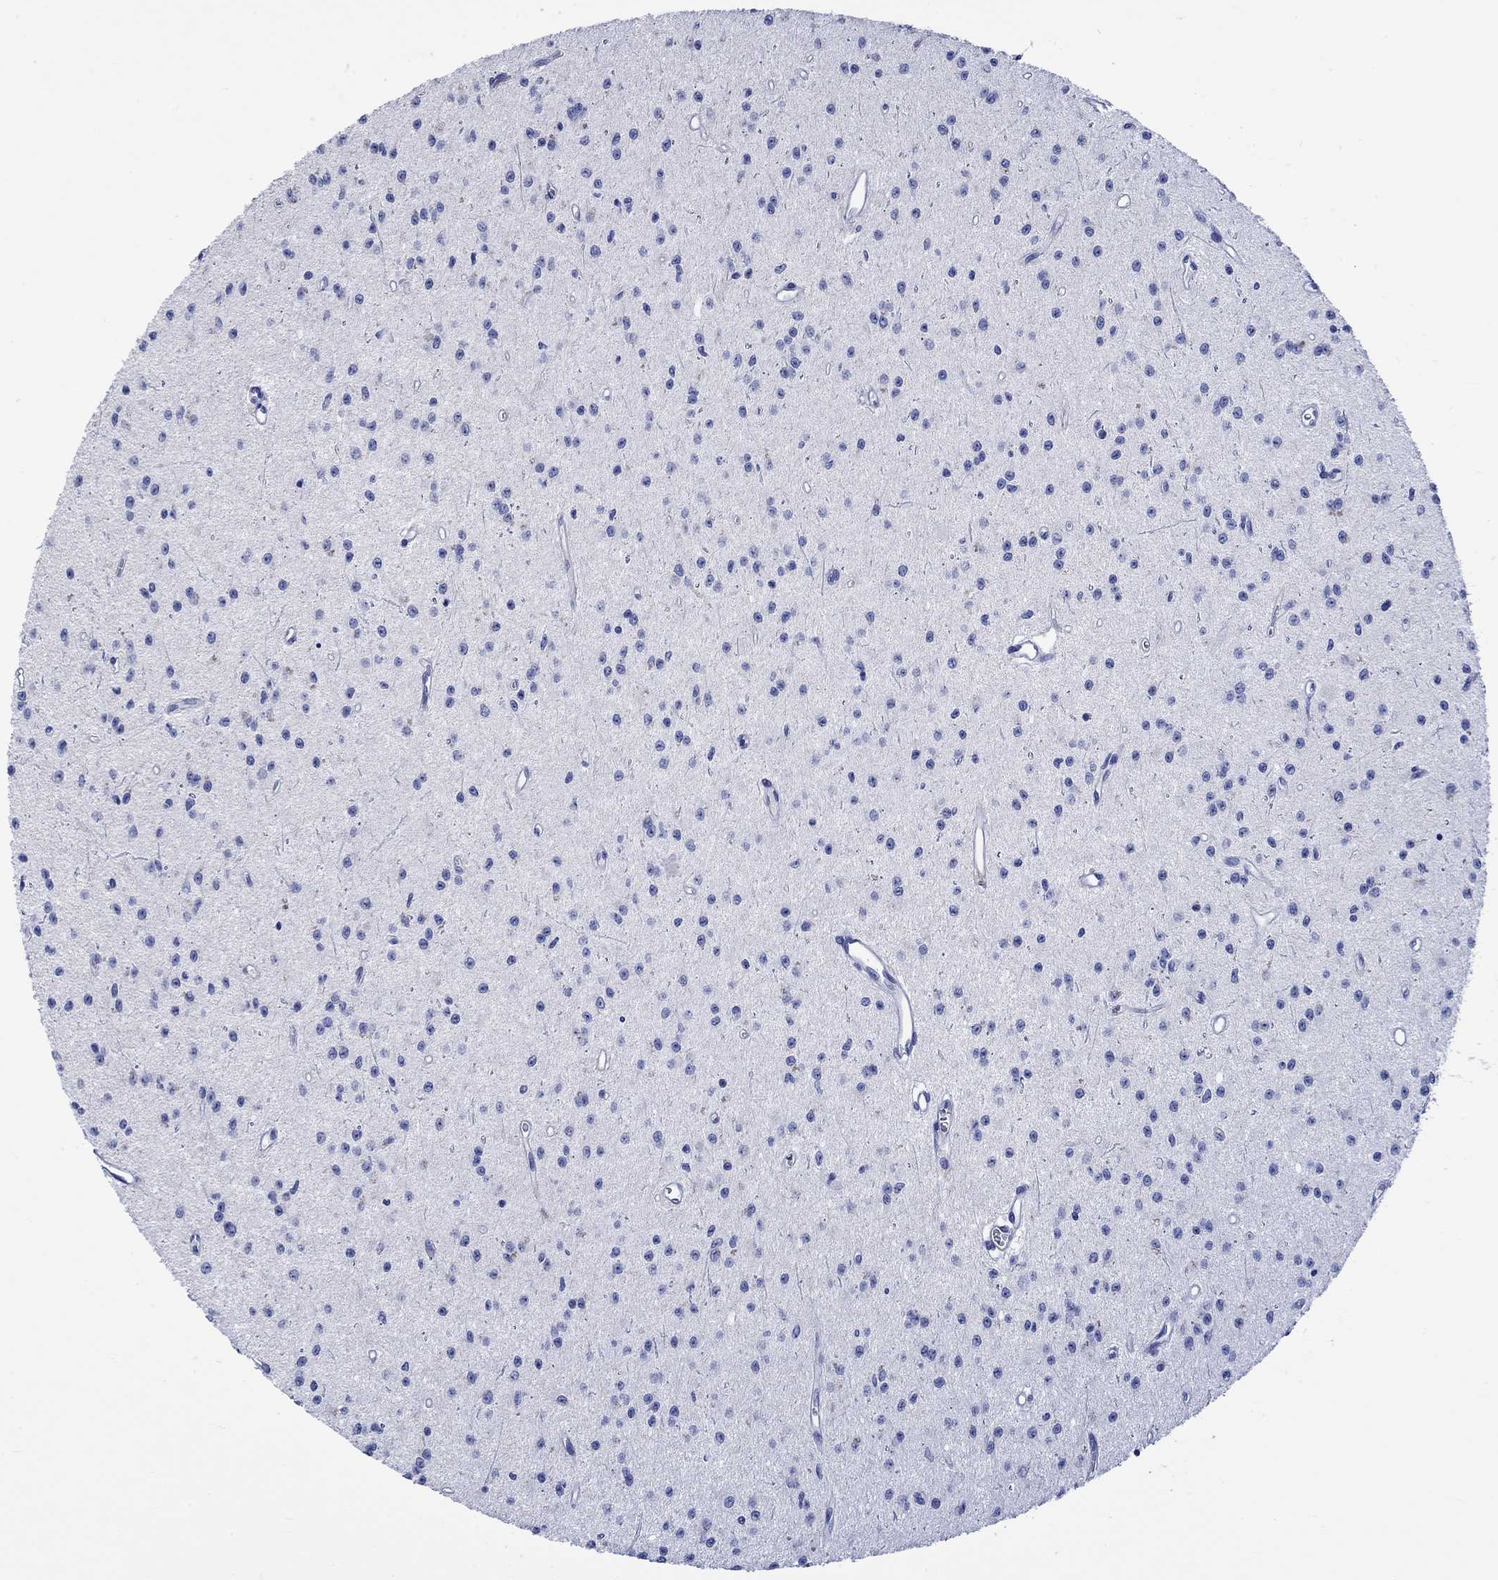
{"staining": {"intensity": "negative", "quantity": "none", "location": "none"}, "tissue": "glioma", "cell_type": "Tumor cells", "image_type": "cancer", "snomed": [{"axis": "morphology", "description": "Glioma, malignant, Low grade"}, {"axis": "topography", "description": "Brain"}], "caption": "Immunohistochemistry of malignant low-grade glioma displays no positivity in tumor cells.", "gene": "HARBI1", "patient": {"sex": "female", "age": 45}}